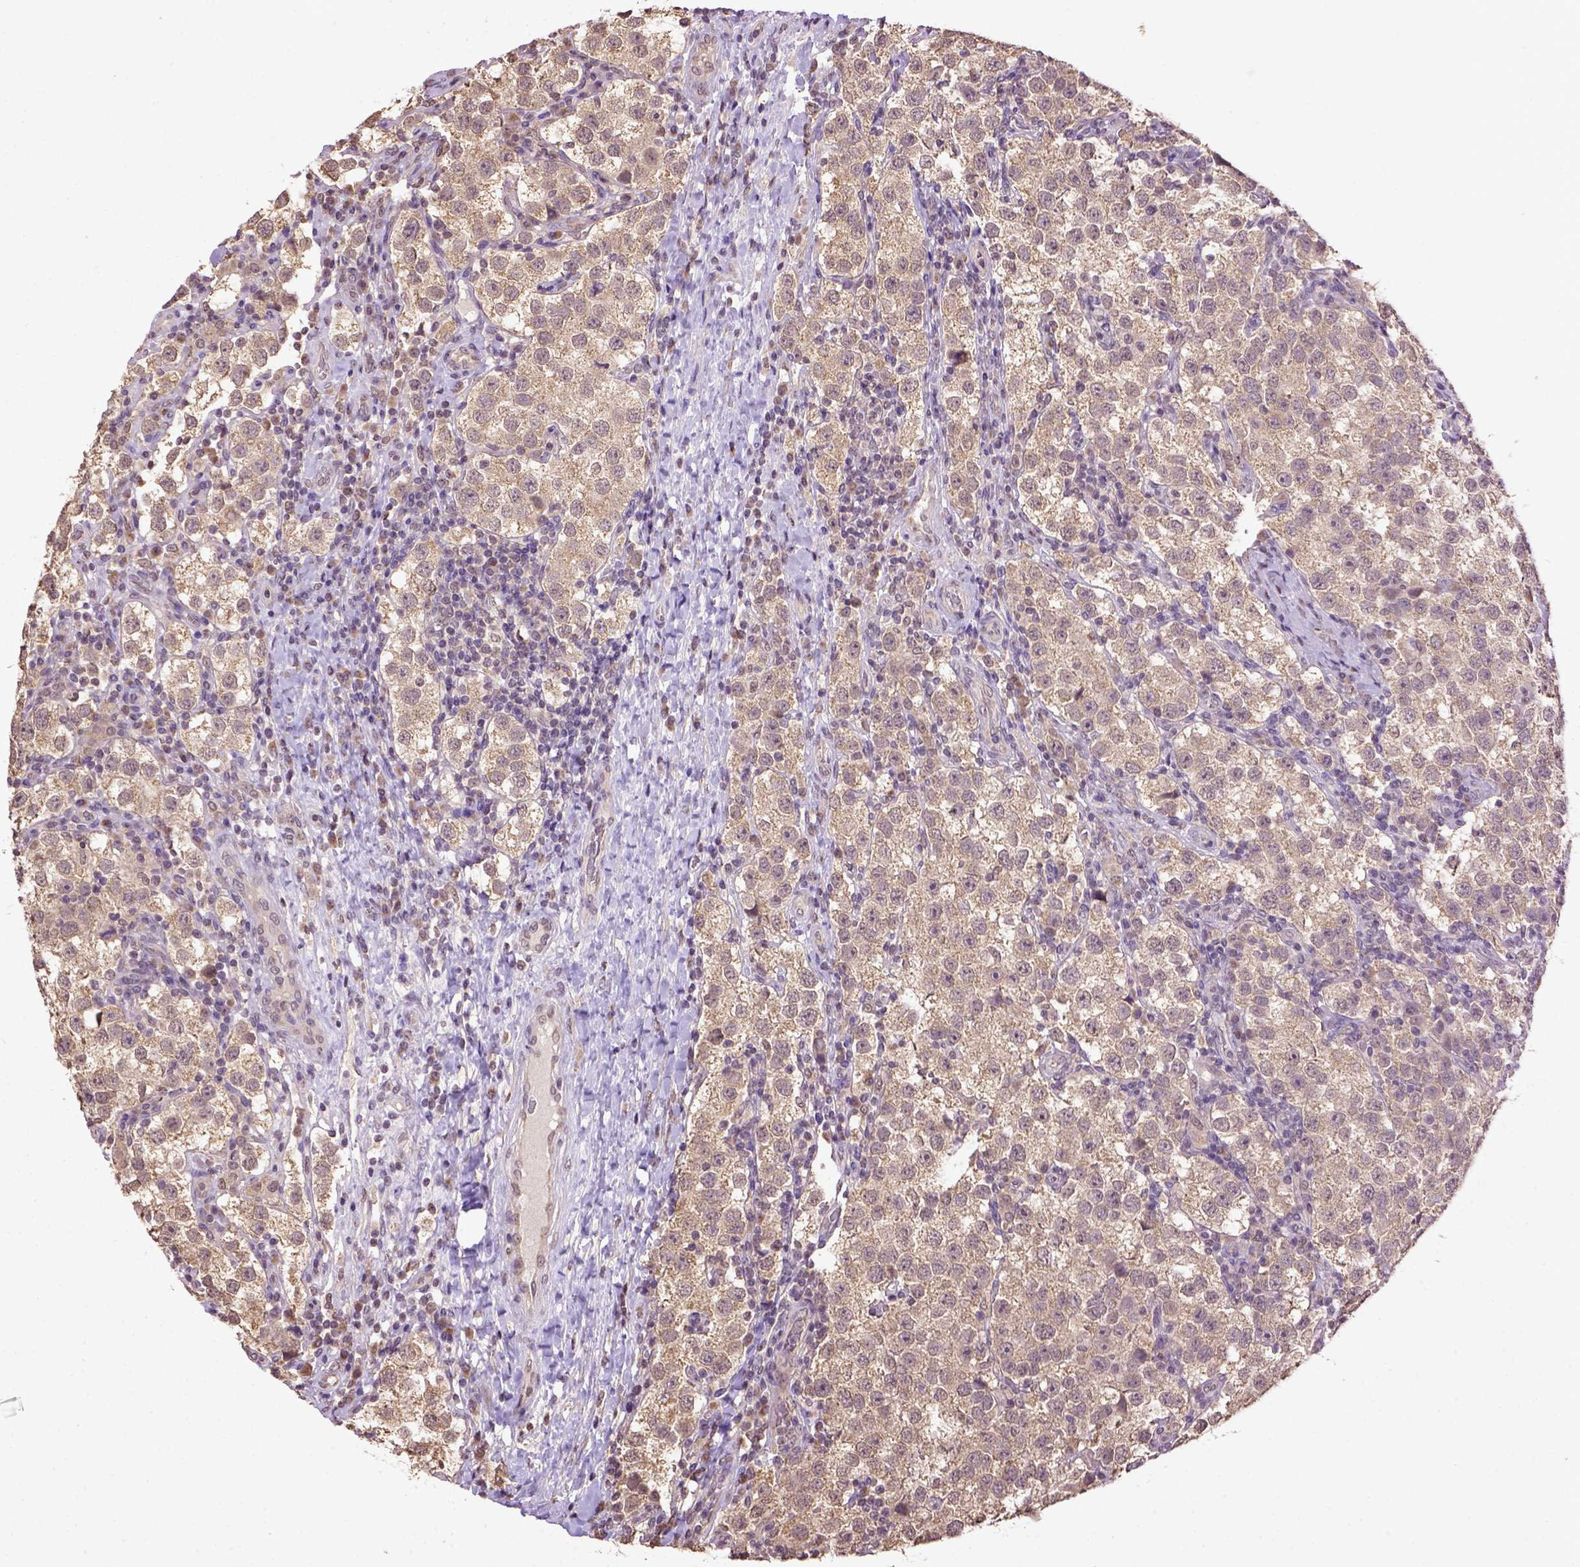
{"staining": {"intensity": "weak", "quantity": ">75%", "location": "cytoplasmic/membranous"}, "tissue": "testis cancer", "cell_type": "Tumor cells", "image_type": "cancer", "snomed": [{"axis": "morphology", "description": "Seminoma, NOS"}, {"axis": "topography", "description": "Testis"}], "caption": "Protein expression analysis of human testis cancer (seminoma) reveals weak cytoplasmic/membranous positivity in about >75% of tumor cells.", "gene": "WDR17", "patient": {"sex": "male", "age": 37}}